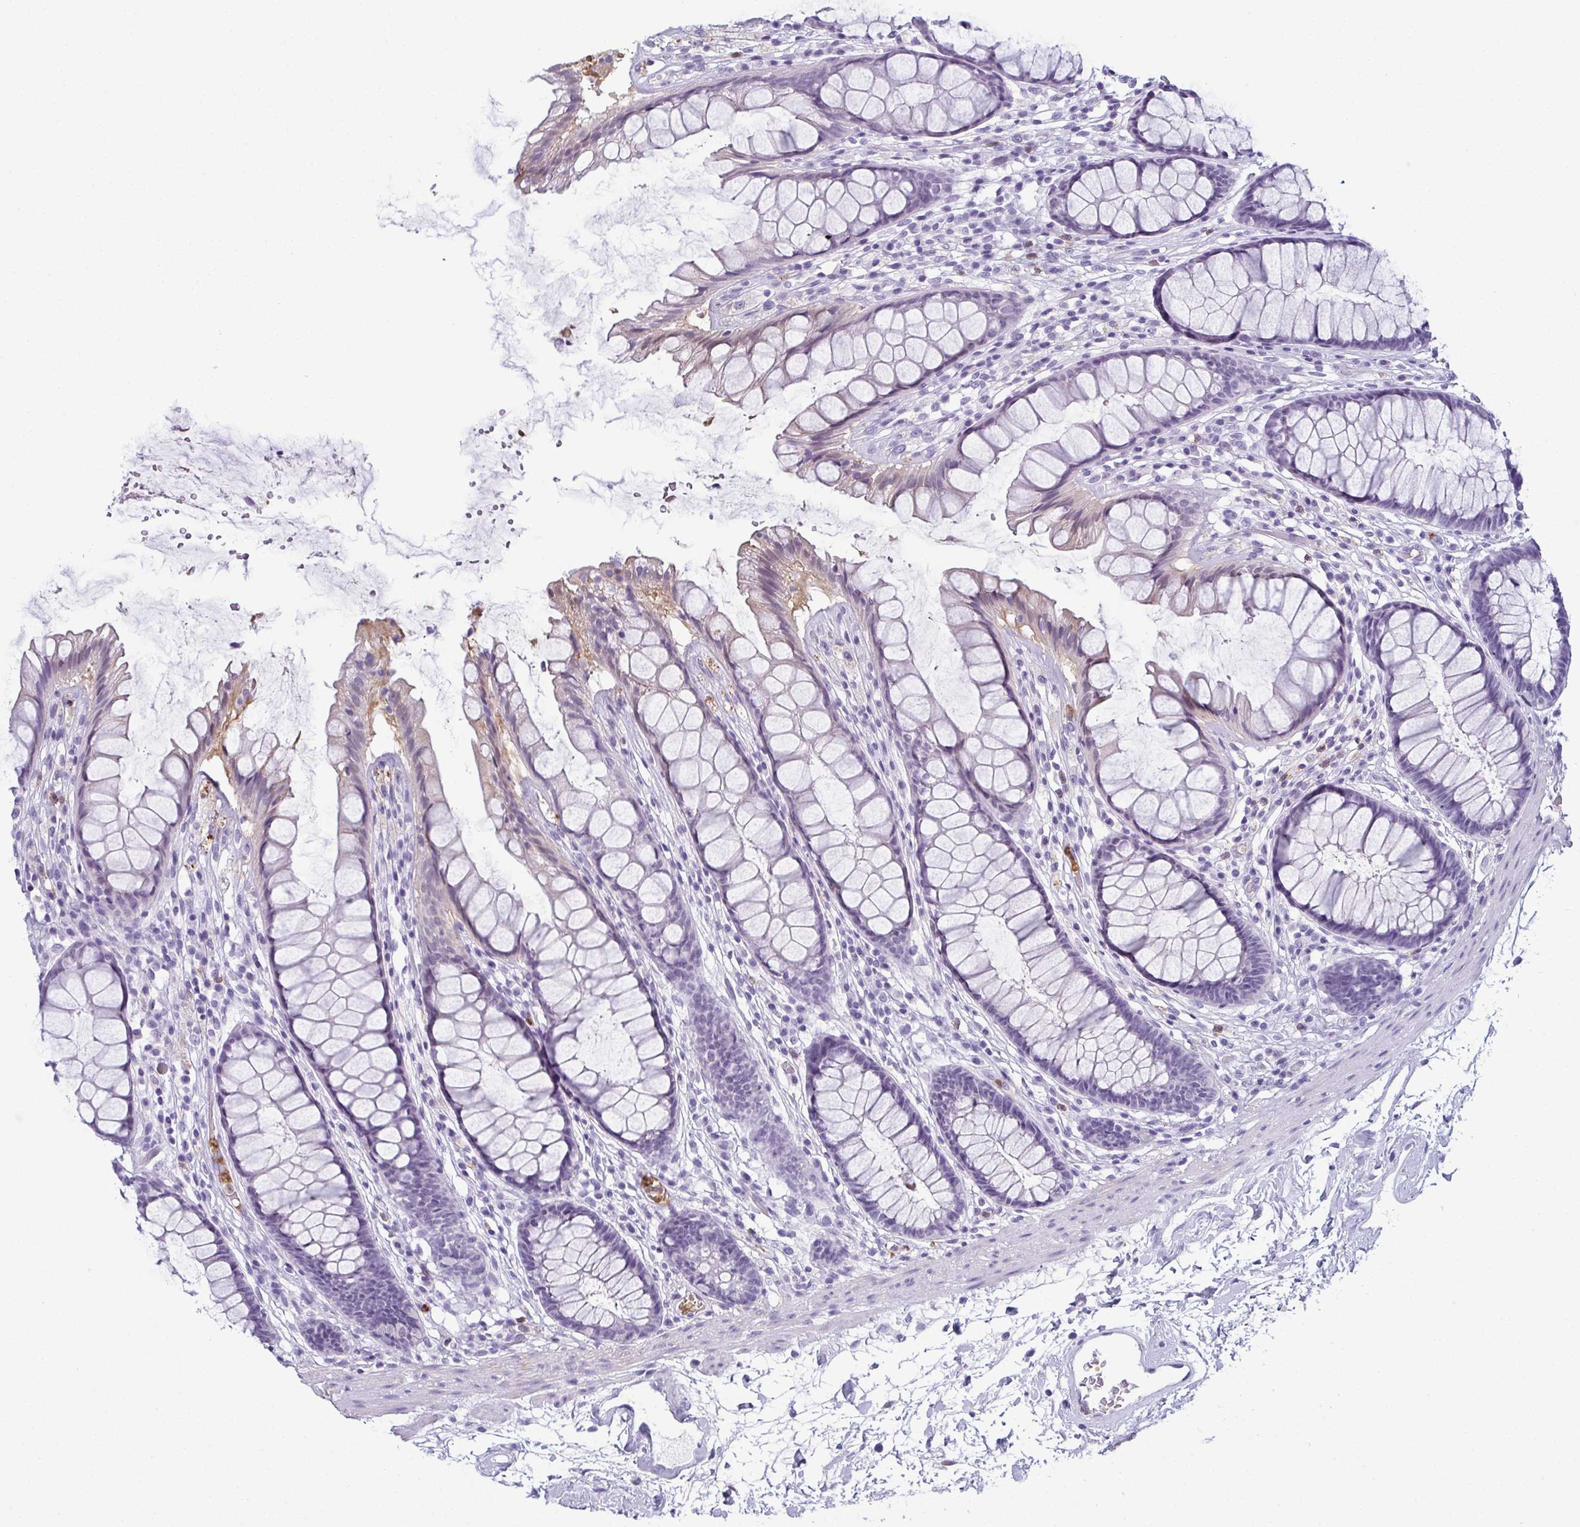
{"staining": {"intensity": "negative", "quantity": "none", "location": "none"}, "tissue": "rectum", "cell_type": "Glandular cells", "image_type": "normal", "snomed": [{"axis": "morphology", "description": "Normal tissue, NOS"}, {"axis": "topography", "description": "Rectum"}], "caption": "Human rectum stained for a protein using immunohistochemistry (IHC) shows no positivity in glandular cells.", "gene": "CDA", "patient": {"sex": "male", "age": 72}}